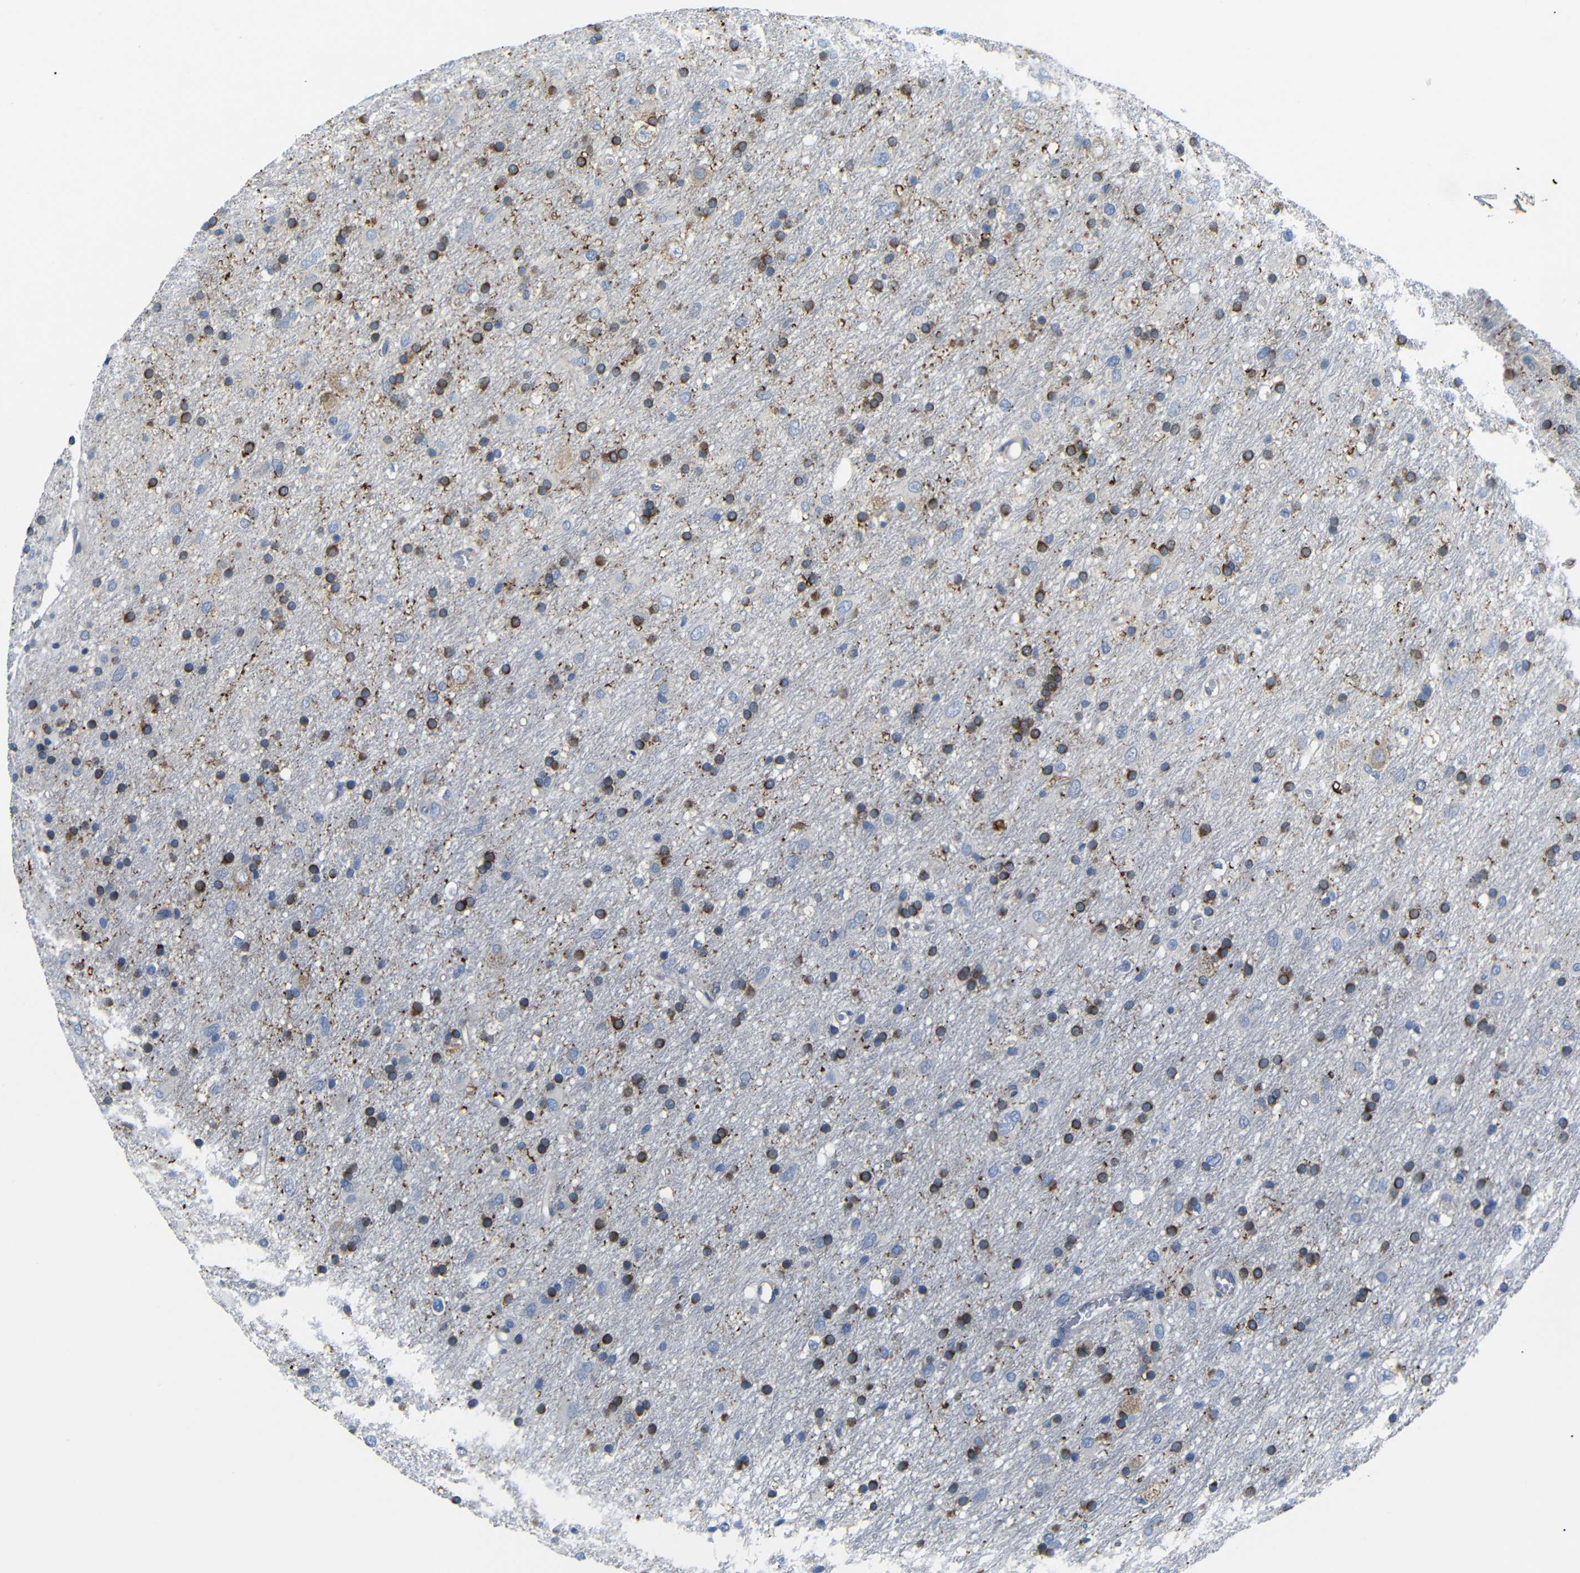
{"staining": {"intensity": "moderate", "quantity": "25%-75%", "location": "cytoplasmic/membranous"}, "tissue": "glioma", "cell_type": "Tumor cells", "image_type": "cancer", "snomed": [{"axis": "morphology", "description": "Glioma, malignant, Low grade"}, {"axis": "topography", "description": "Brain"}], "caption": "DAB immunohistochemical staining of malignant glioma (low-grade) shows moderate cytoplasmic/membranous protein positivity in approximately 25%-75% of tumor cells.", "gene": "DCP1A", "patient": {"sex": "male", "age": 77}}